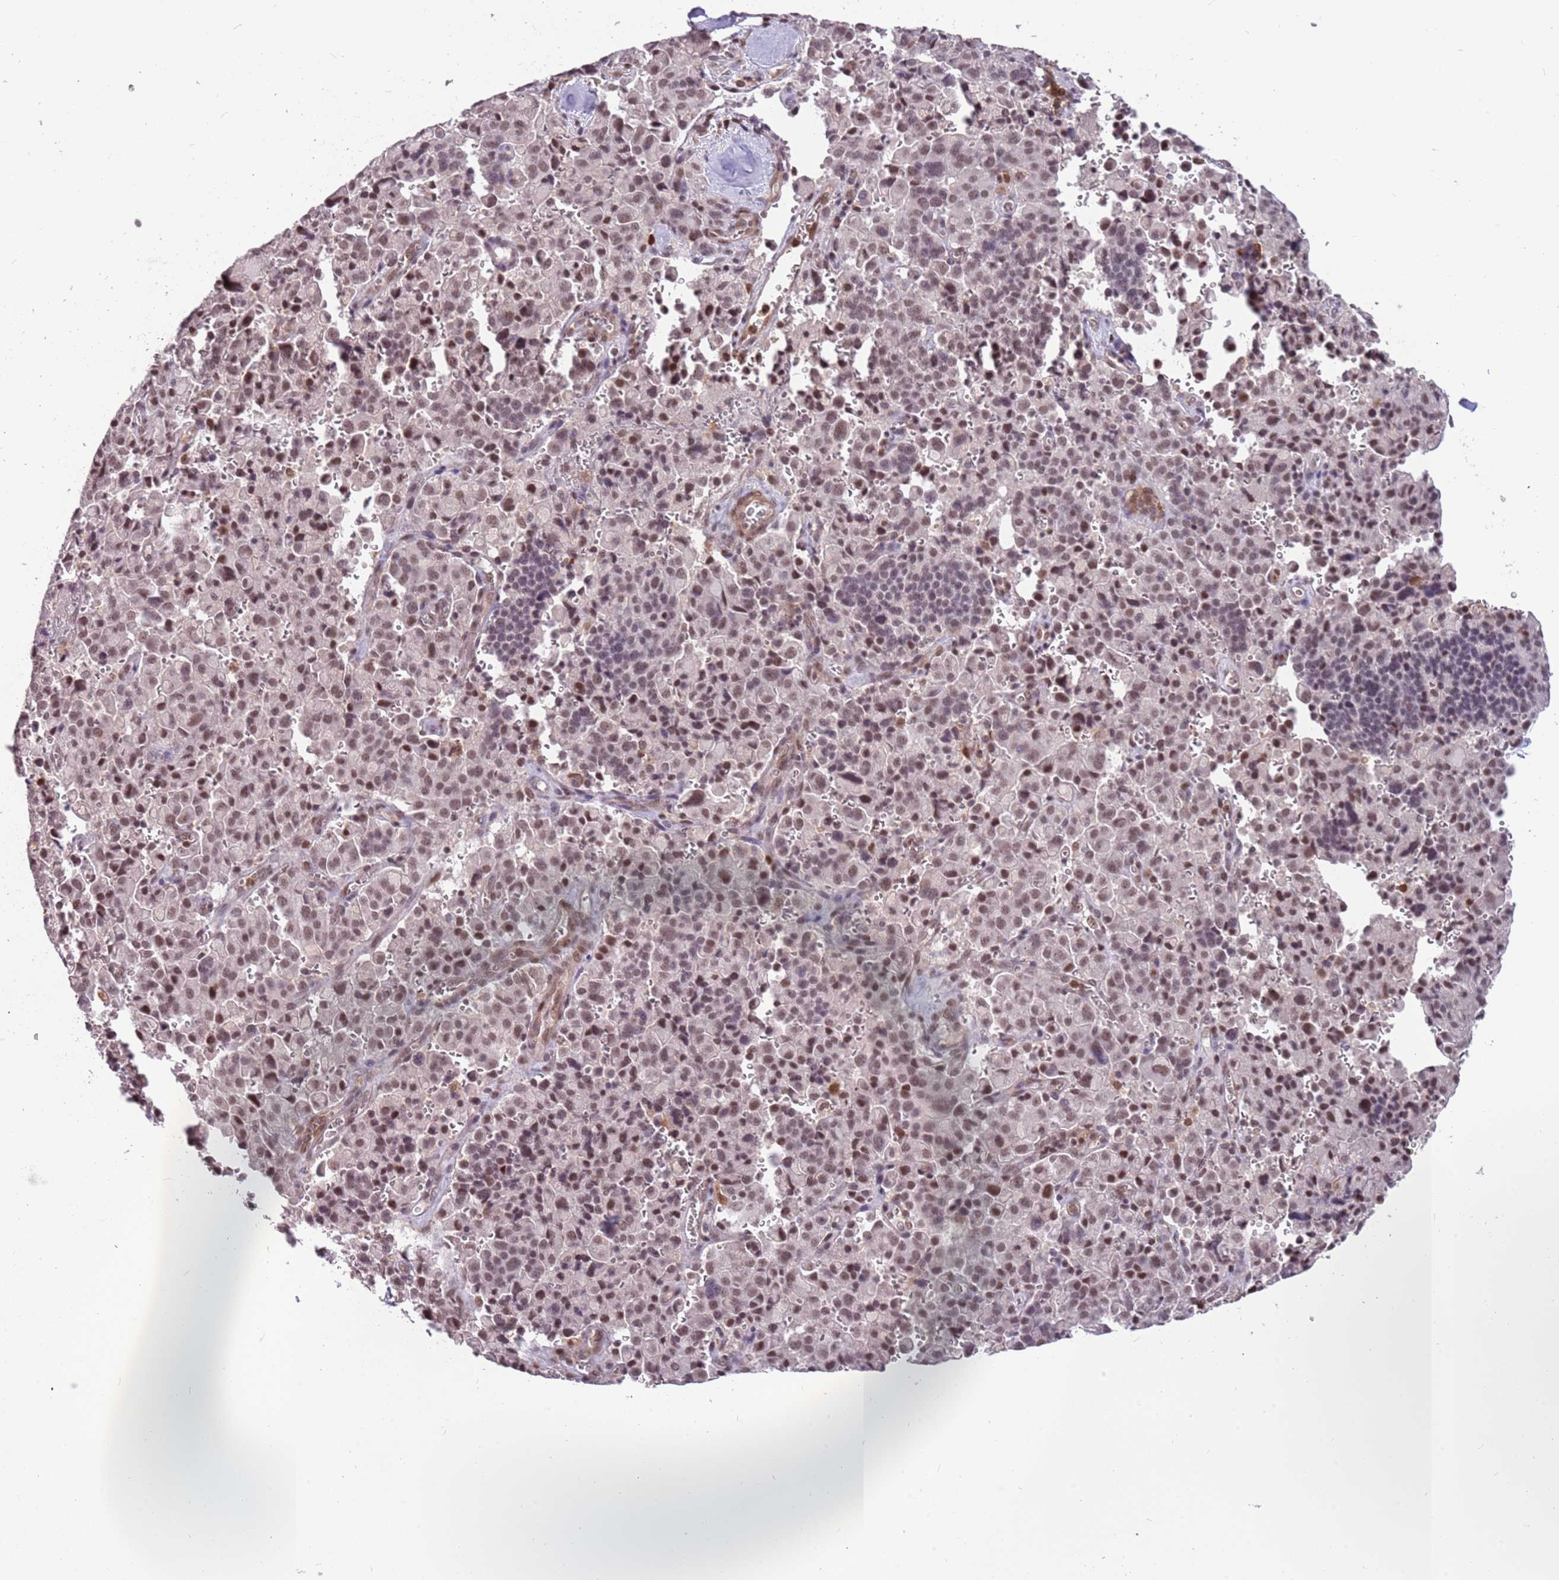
{"staining": {"intensity": "moderate", "quantity": ">75%", "location": "nuclear"}, "tissue": "pancreatic cancer", "cell_type": "Tumor cells", "image_type": "cancer", "snomed": [{"axis": "morphology", "description": "Adenocarcinoma, NOS"}, {"axis": "topography", "description": "Pancreas"}], "caption": "Brown immunohistochemical staining in human adenocarcinoma (pancreatic) demonstrates moderate nuclear positivity in about >75% of tumor cells.", "gene": "GBP2", "patient": {"sex": "male", "age": 65}}